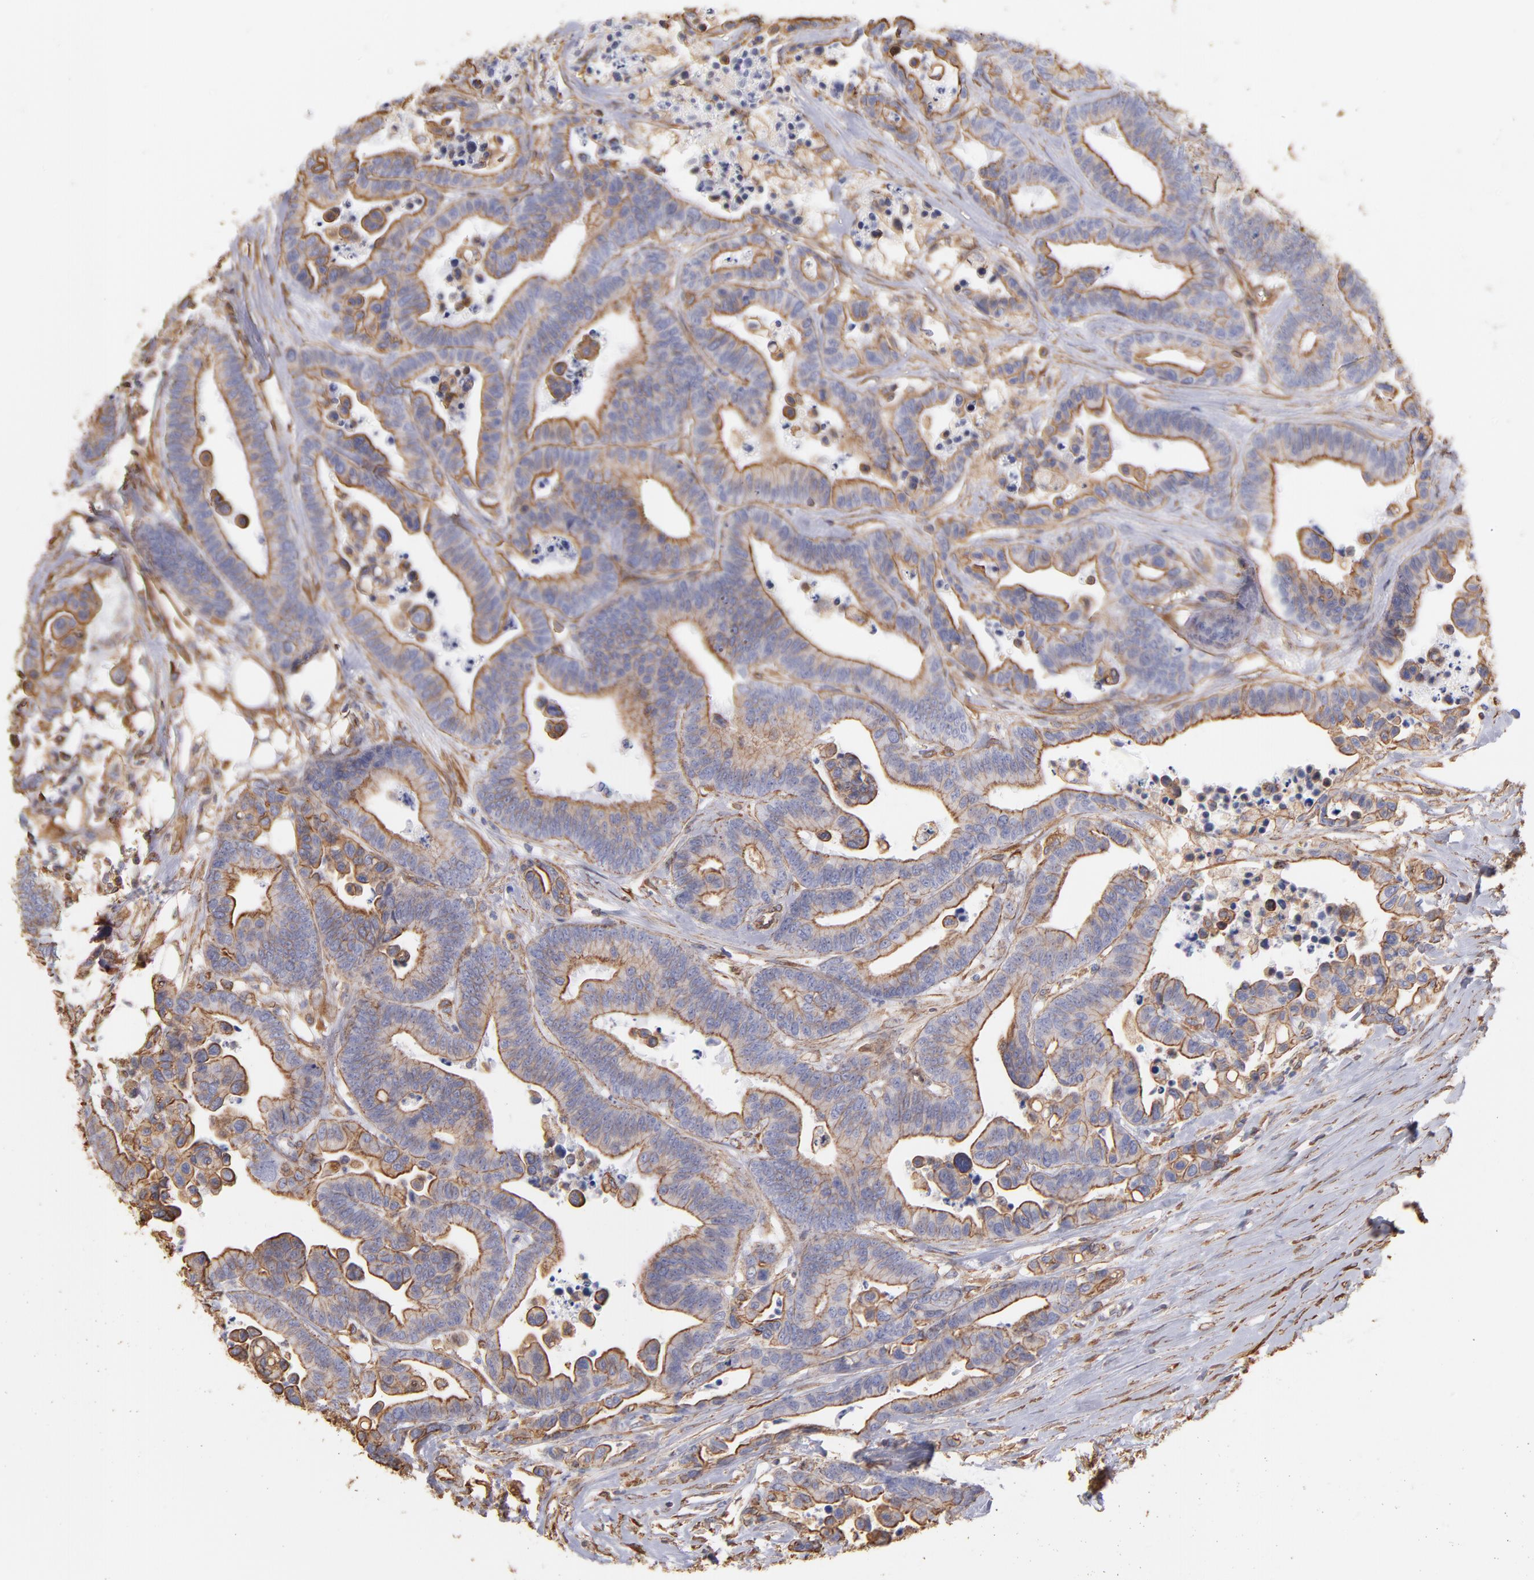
{"staining": {"intensity": "strong", "quantity": ">75%", "location": "cytoplasmic/membranous"}, "tissue": "colorectal cancer", "cell_type": "Tumor cells", "image_type": "cancer", "snomed": [{"axis": "morphology", "description": "Adenocarcinoma, NOS"}, {"axis": "topography", "description": "Colon"}], "caption": "Immunohistochemistry (IHC) image of colorectal cancer stained for a protein (brown), which demonstrates high levels of strong cytoplasmic/membranous staining in approximately >75% of tumor cells.", "gene": "PLEC", "patient": {"sex": "male", "age": 82}}